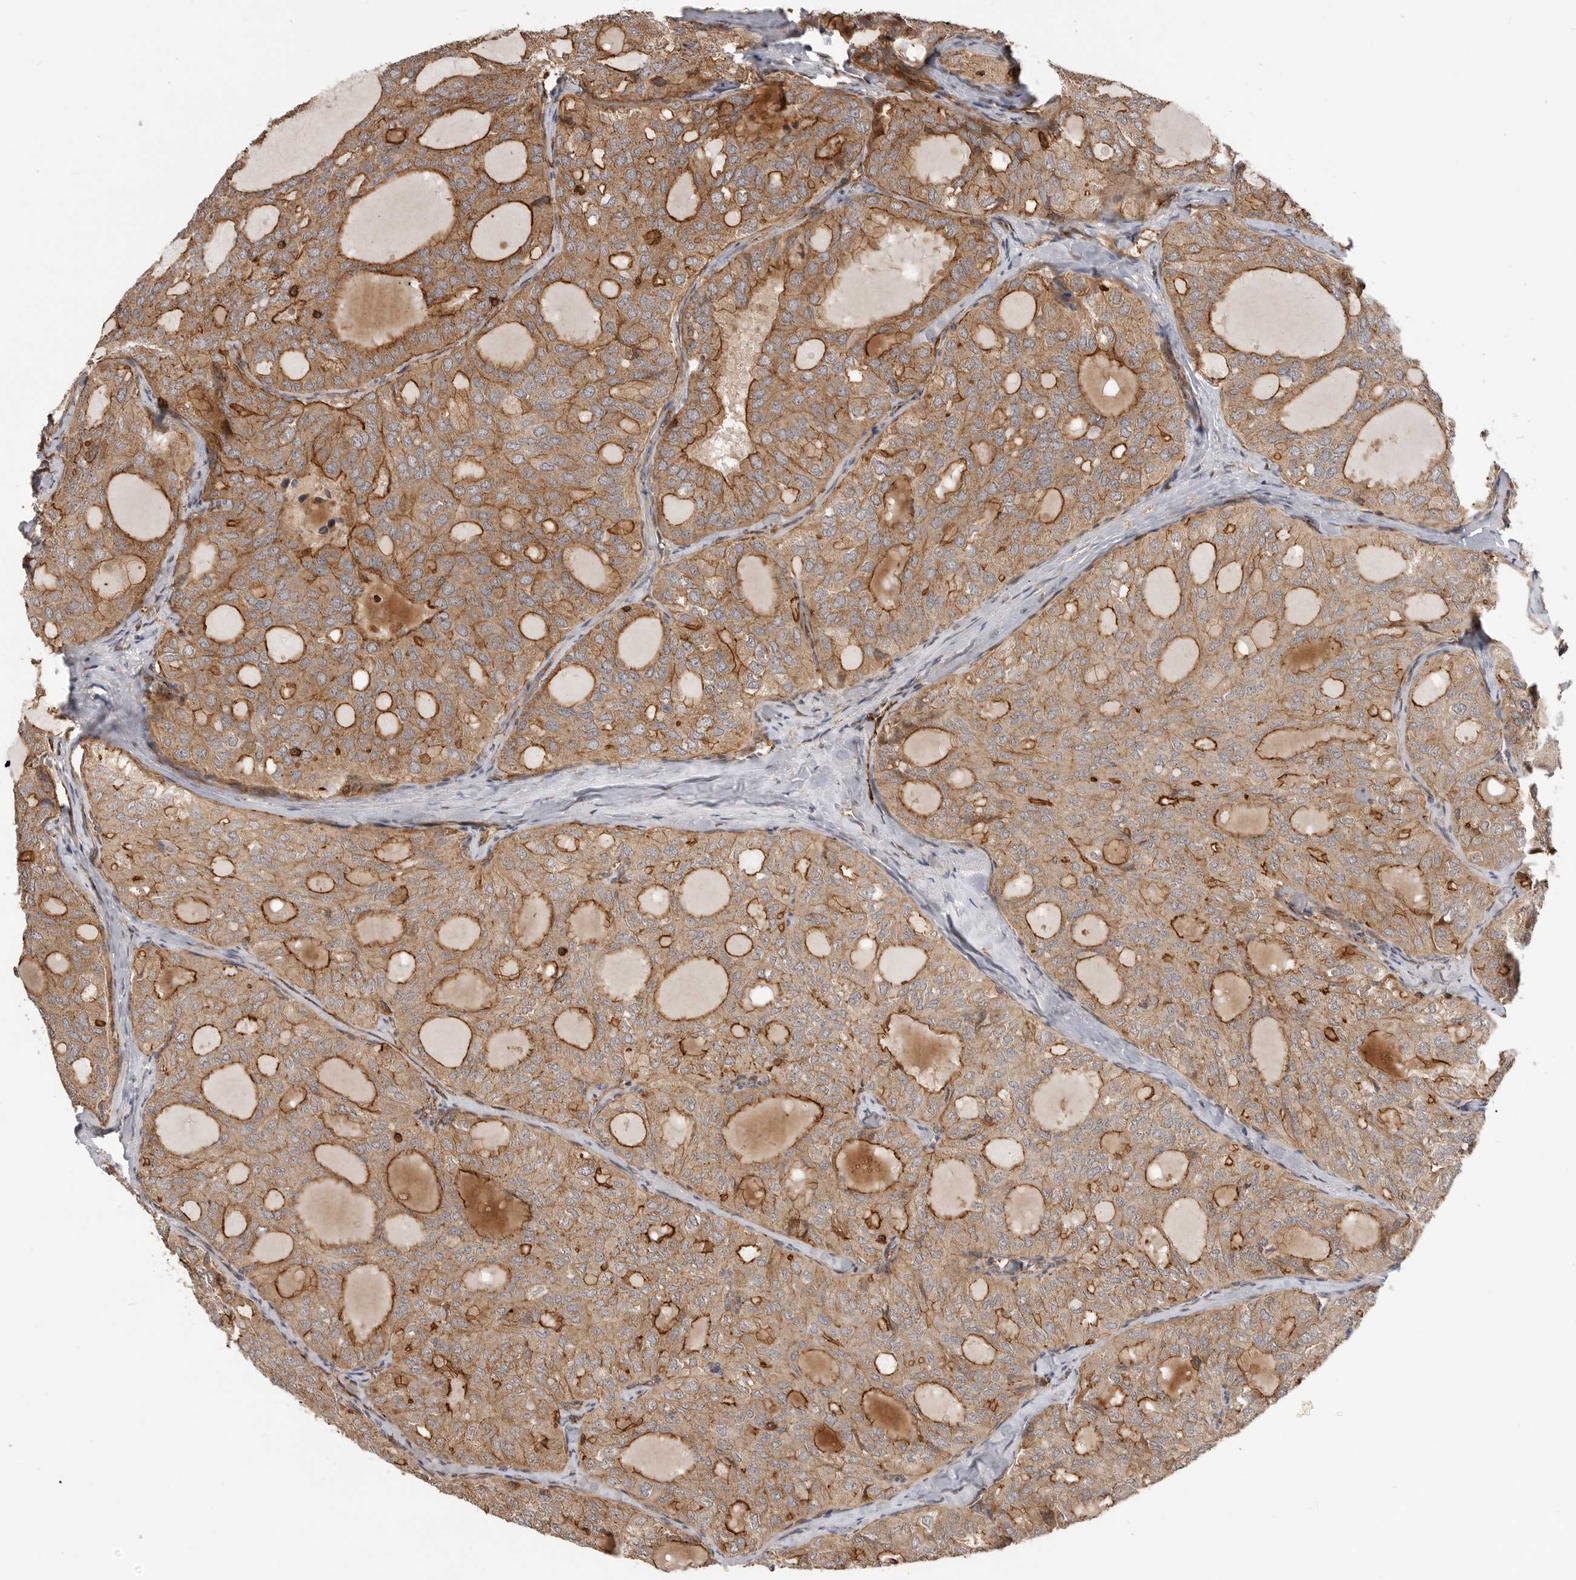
{"staining": {"intensity": "strong", "quantity": ">75%", "location": "cytoplasmic/membranous"}, "tissue": "thyroid cancer", "cell_type": "Tumor cells", "image_type": "cancer", "snomed": [{"axis": "morphology", "description": "Follicular adenoma carcinoma, NOS"}, {"axis": "topography", "description": "Thyroid gland"}], "caption": "The histopathology image reveals immunohistochemical staining of thyroid cancer. There is strong cytoplasmic/membranous positivity is appreciated in about >75% of tumor cells. The staining was performed using DAB (3,3'-diaminobenzidine), with brown indicating positive protein expression. Nuclei are stained blue with hematoxylin.", "gene": "GPATCH2", "patient": {"sex": "male", "age": 75}}